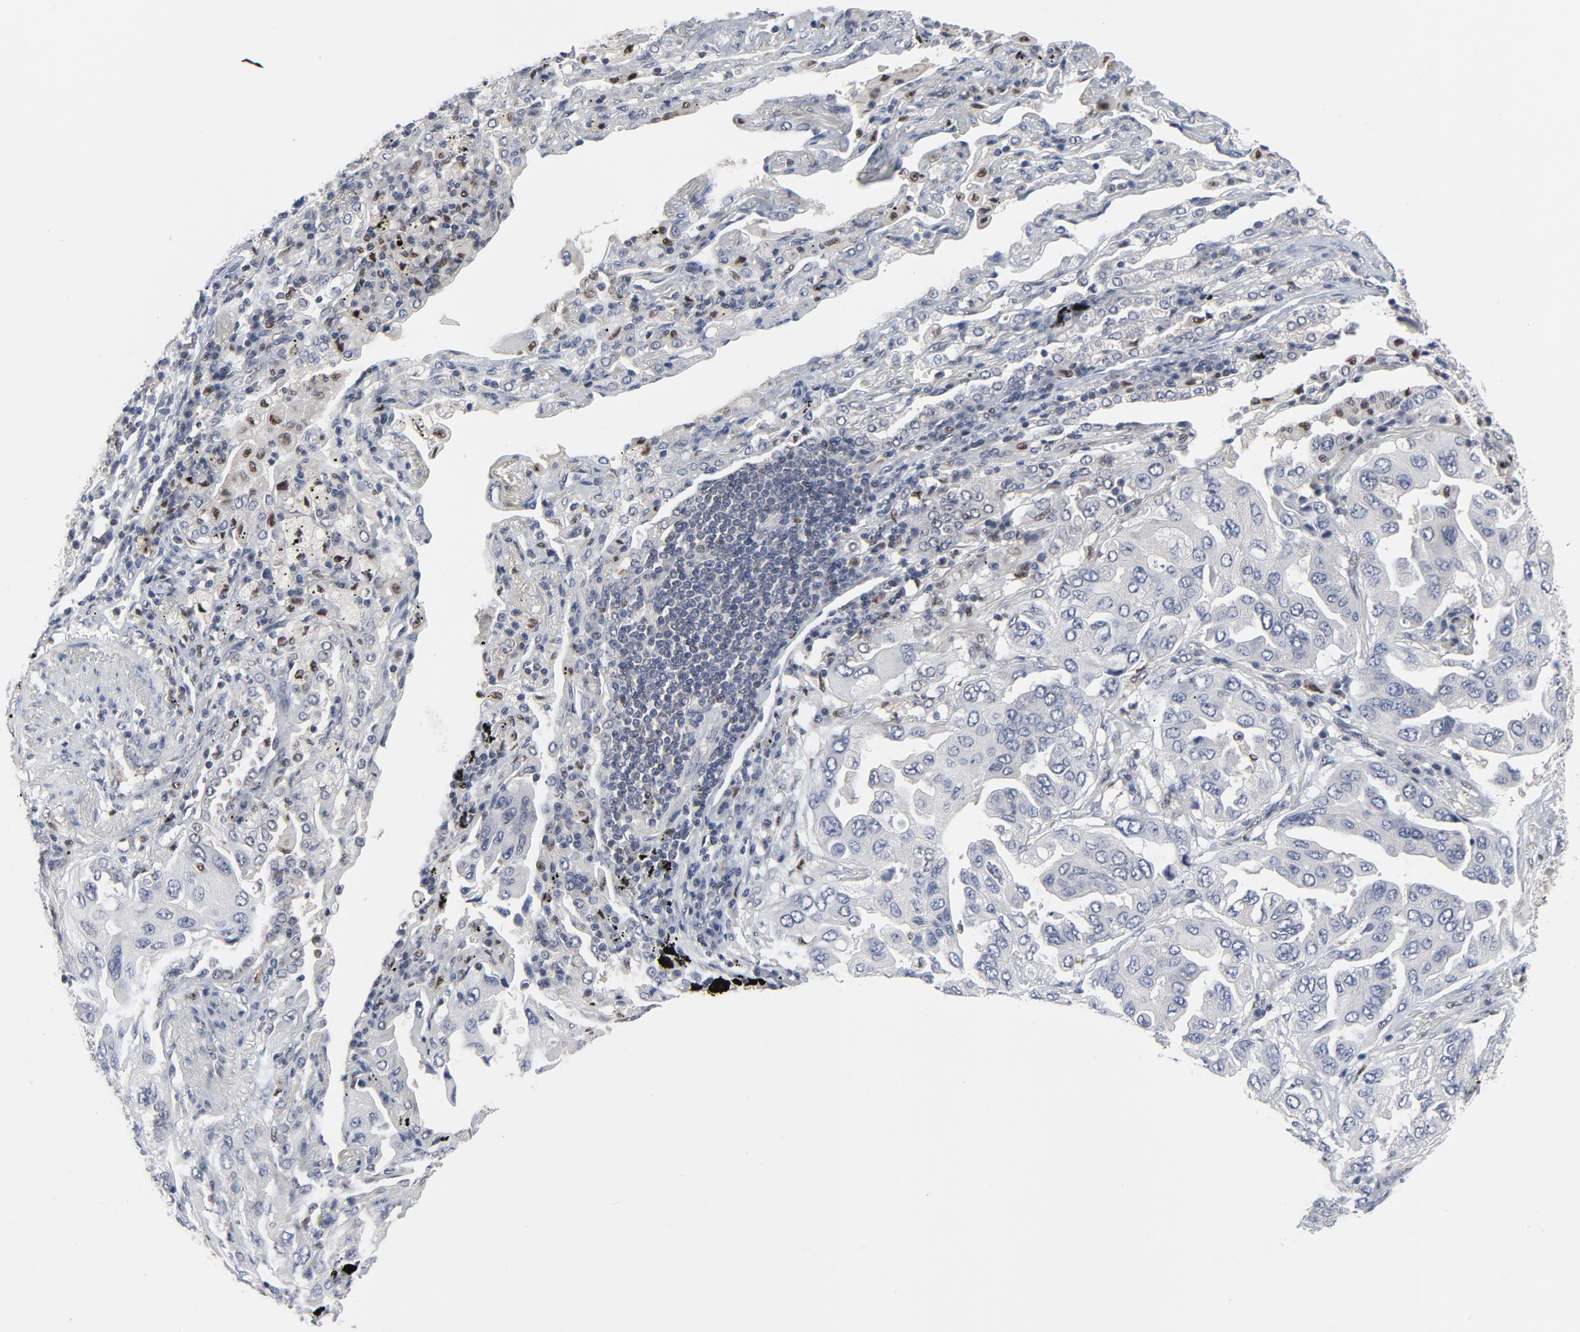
{"staining": {"intensity": "negative", "quantity": "none", "location": "none"}, "tissue": "lung cancer", "cell_type": "Tumor cells", "image_type": "cancer", "snomed": [{"axis": "morphology", "description": "Adenocarcinoma, NOS"}, {"axis": "topography", "description": "Lung"}], "caption": "Micrograph shows no protein staining in tumor cells of adenocarcinoma (lung) tissue. (DAB (3,3'-diaminobenzidine) immunohistochemistry with hematoxylin counter stain).", "gene": "NFKB1", "patient": {"sex": "female", "age": 65}}